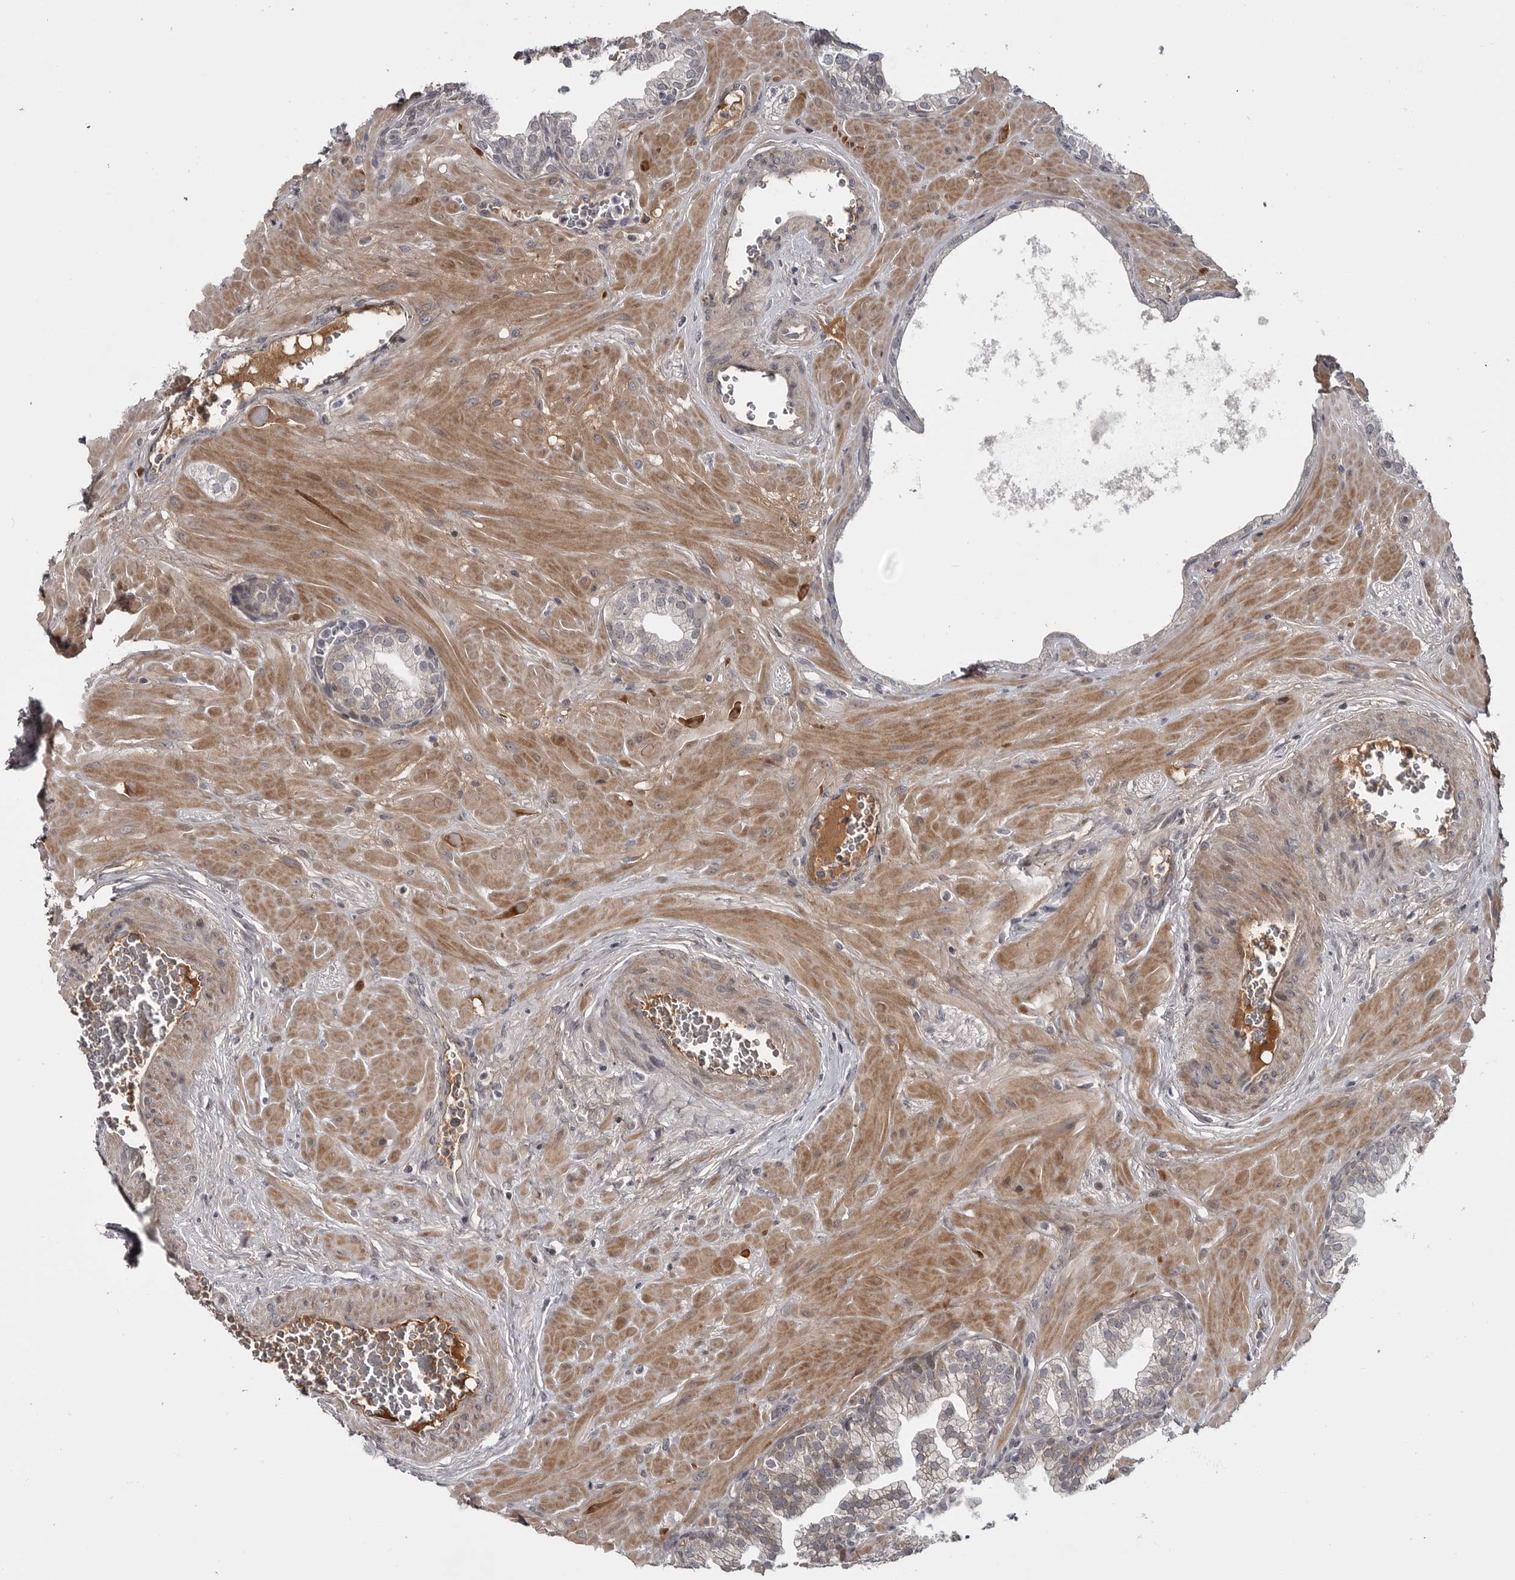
{"staining": {"intensity": "weak", "quantity": "<25%", "location": "cytoplasmic/membranous"}, "tissue": "prostate", "cell_type": "Glandular cells", "image_type": "normal", "snomed": [{"axis": "morphology", "description": "Normal tissue, NOS"}, {"axis": "morphology", "description": "Urothelial carcinoma, Low grade"}, {"axis": "topography", "description": "Urinary bladder"}, {"axis": "topography", "description": "Prostate"}], "caption": "Immunohistochemical staining of normal prostate reveals no significant expression in glandular cells.", "gene": "ZNF277", "patient": {"sex": "male", "age": 60}}